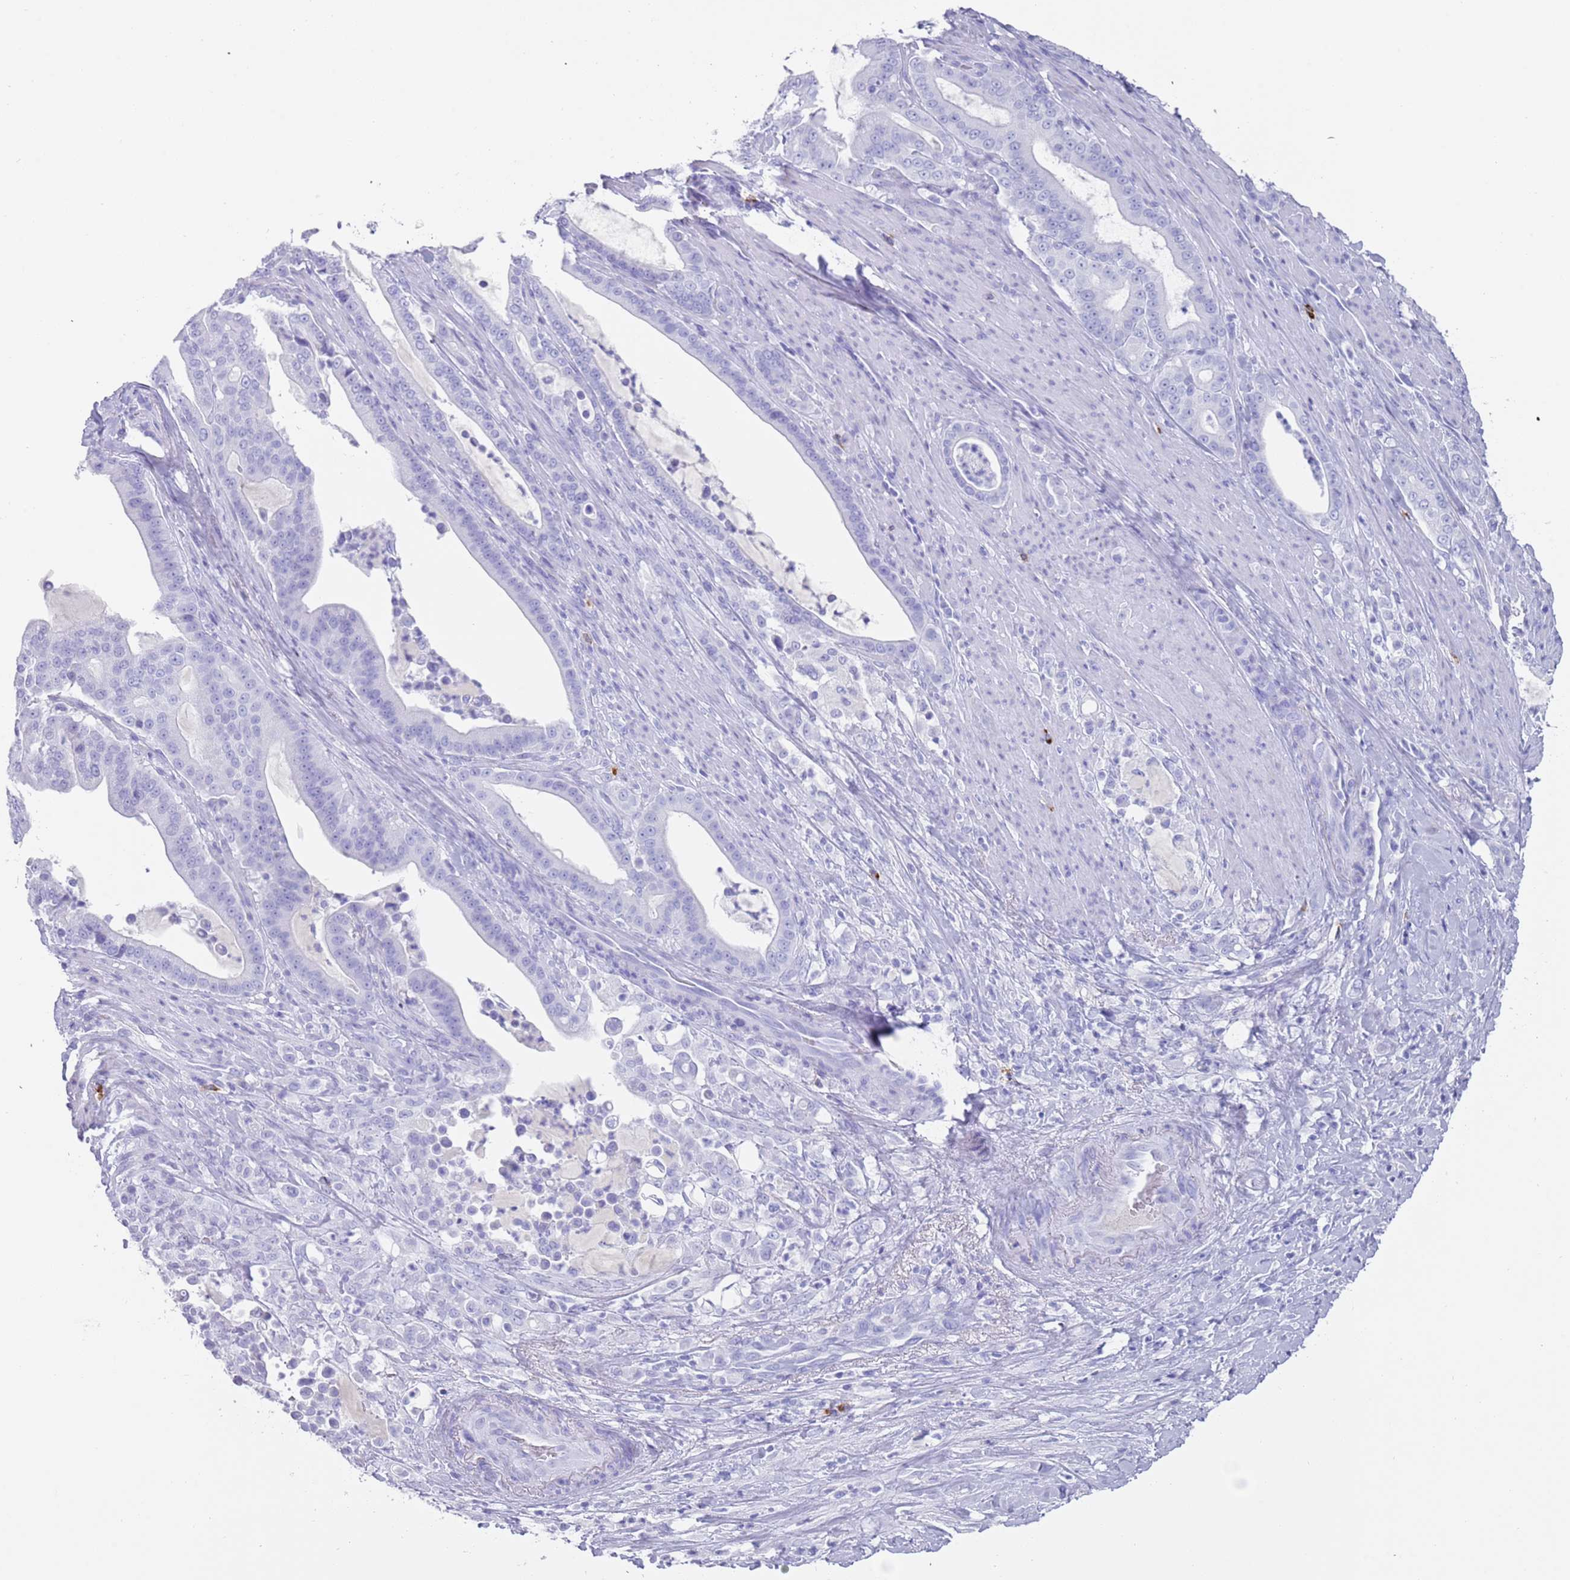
{"staining": {"intensity": "negative", "quantity": "none", "location": "none"}, "tissue": "pancreatic cancer", "cell_type": "Tumor cells", "image_type": "cancer", "snomed": [{"axis": "morphology", "description": "Adenocarcinoma, NOS"}, {"axis": "topography", "description": "Pancreas"}], "caption": "Adenocarcinoma (pancreatic) stained for a protein using IHC exhibits no positivity tumor cells.", "gene": "MYADML2", "patient": {"sex": "male", "age": 63}}